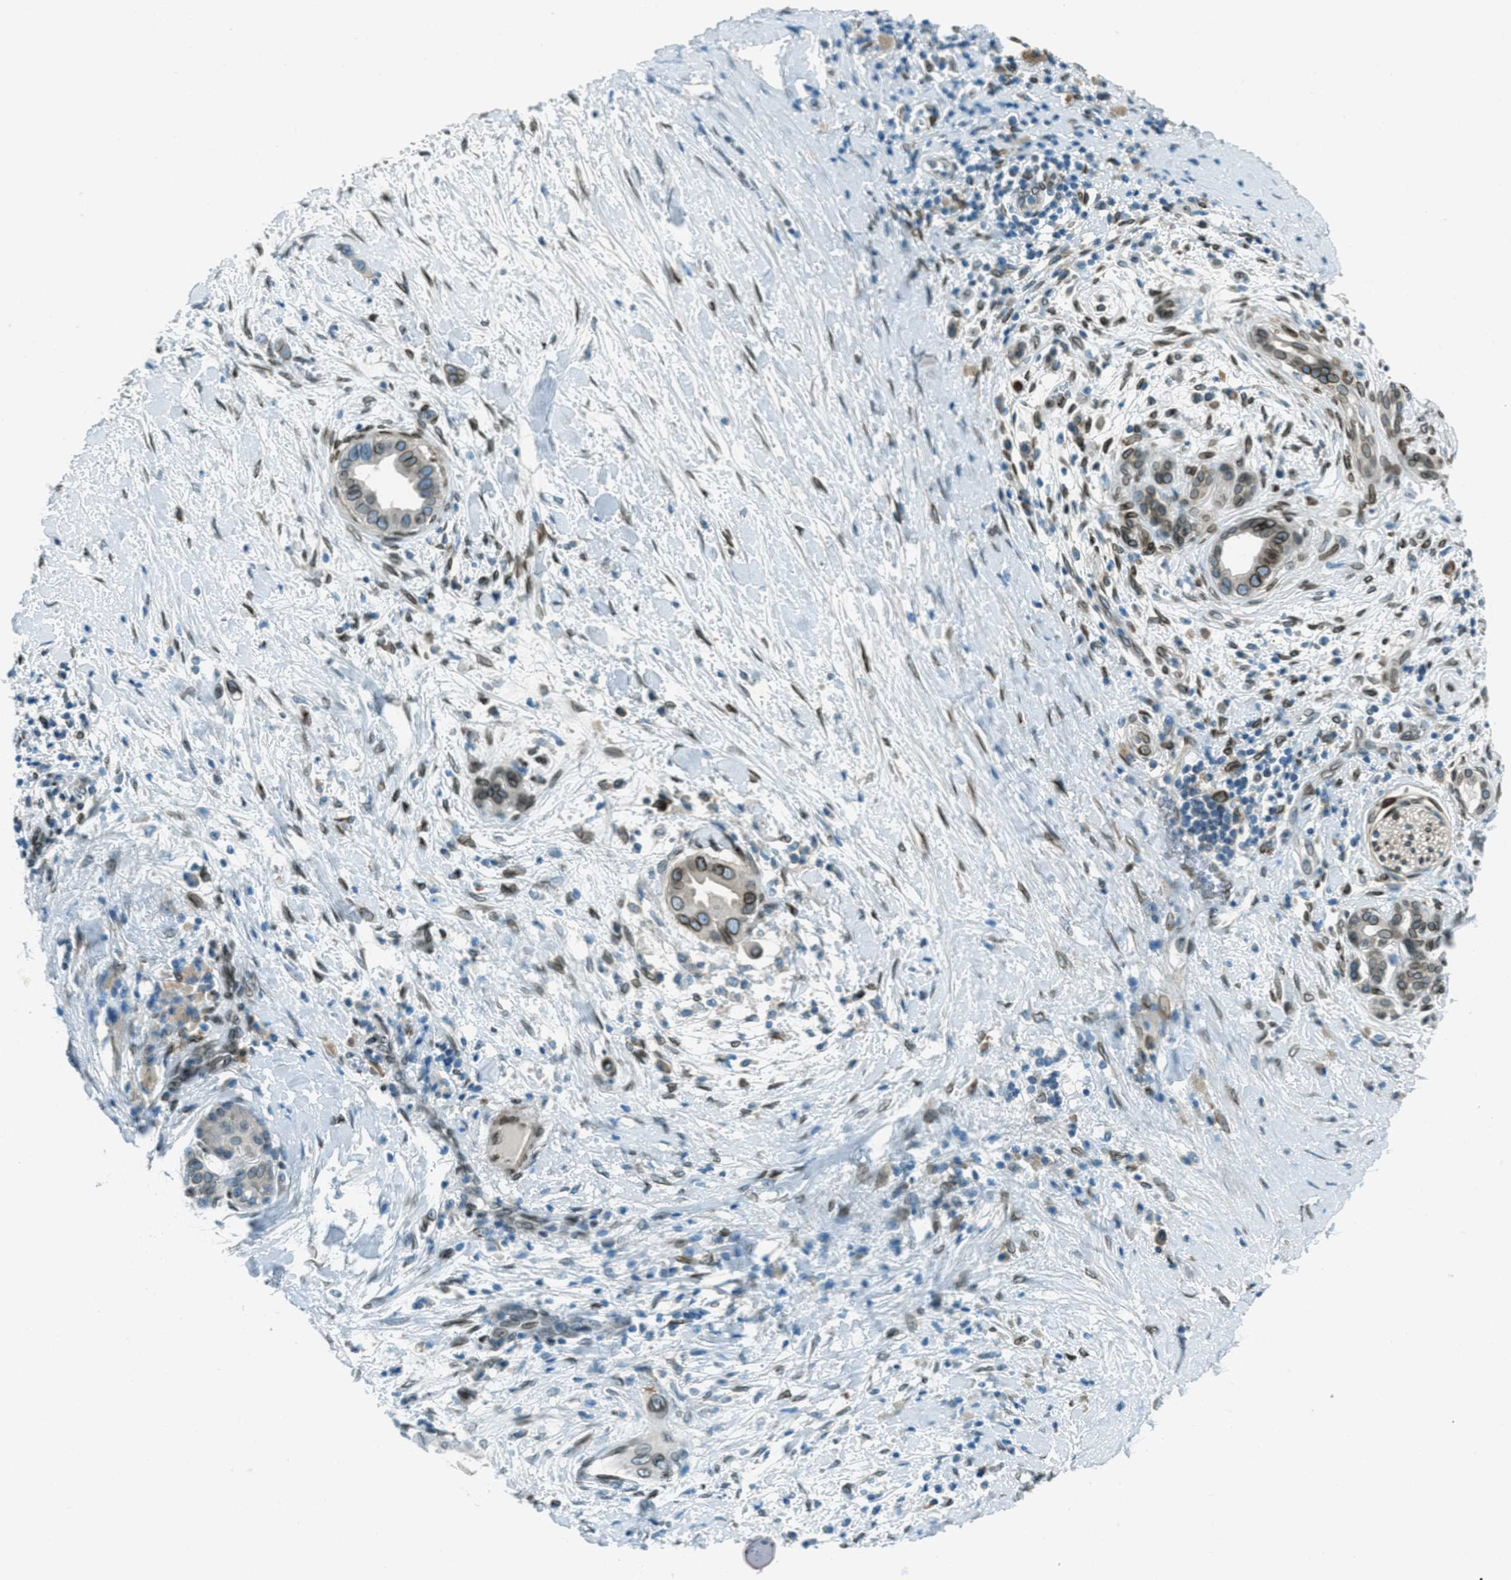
{"staining": {"intensity": "moderate", "quantity": ">75%", "location": "cytoplasmic/membranous,nuclear"}, "tissue": "pancreatic cancer", "cell_type": "Tumor cells", "image_type": "cancer", "snomed": [{"axis": "morphology", "description": "Adenocarcinoma, NOS"}, {"axis": "topography", "description": "Pancreas"}], "caption": "Brown immunohistochemical staining in human pancreatic cancer demonstrates moderate cytoplasmic/membranous and nuclear positivity in approximately >75% of tumor cells.", "gene": "LEMD2", "patient": {"sex": "male", "age": 55}}